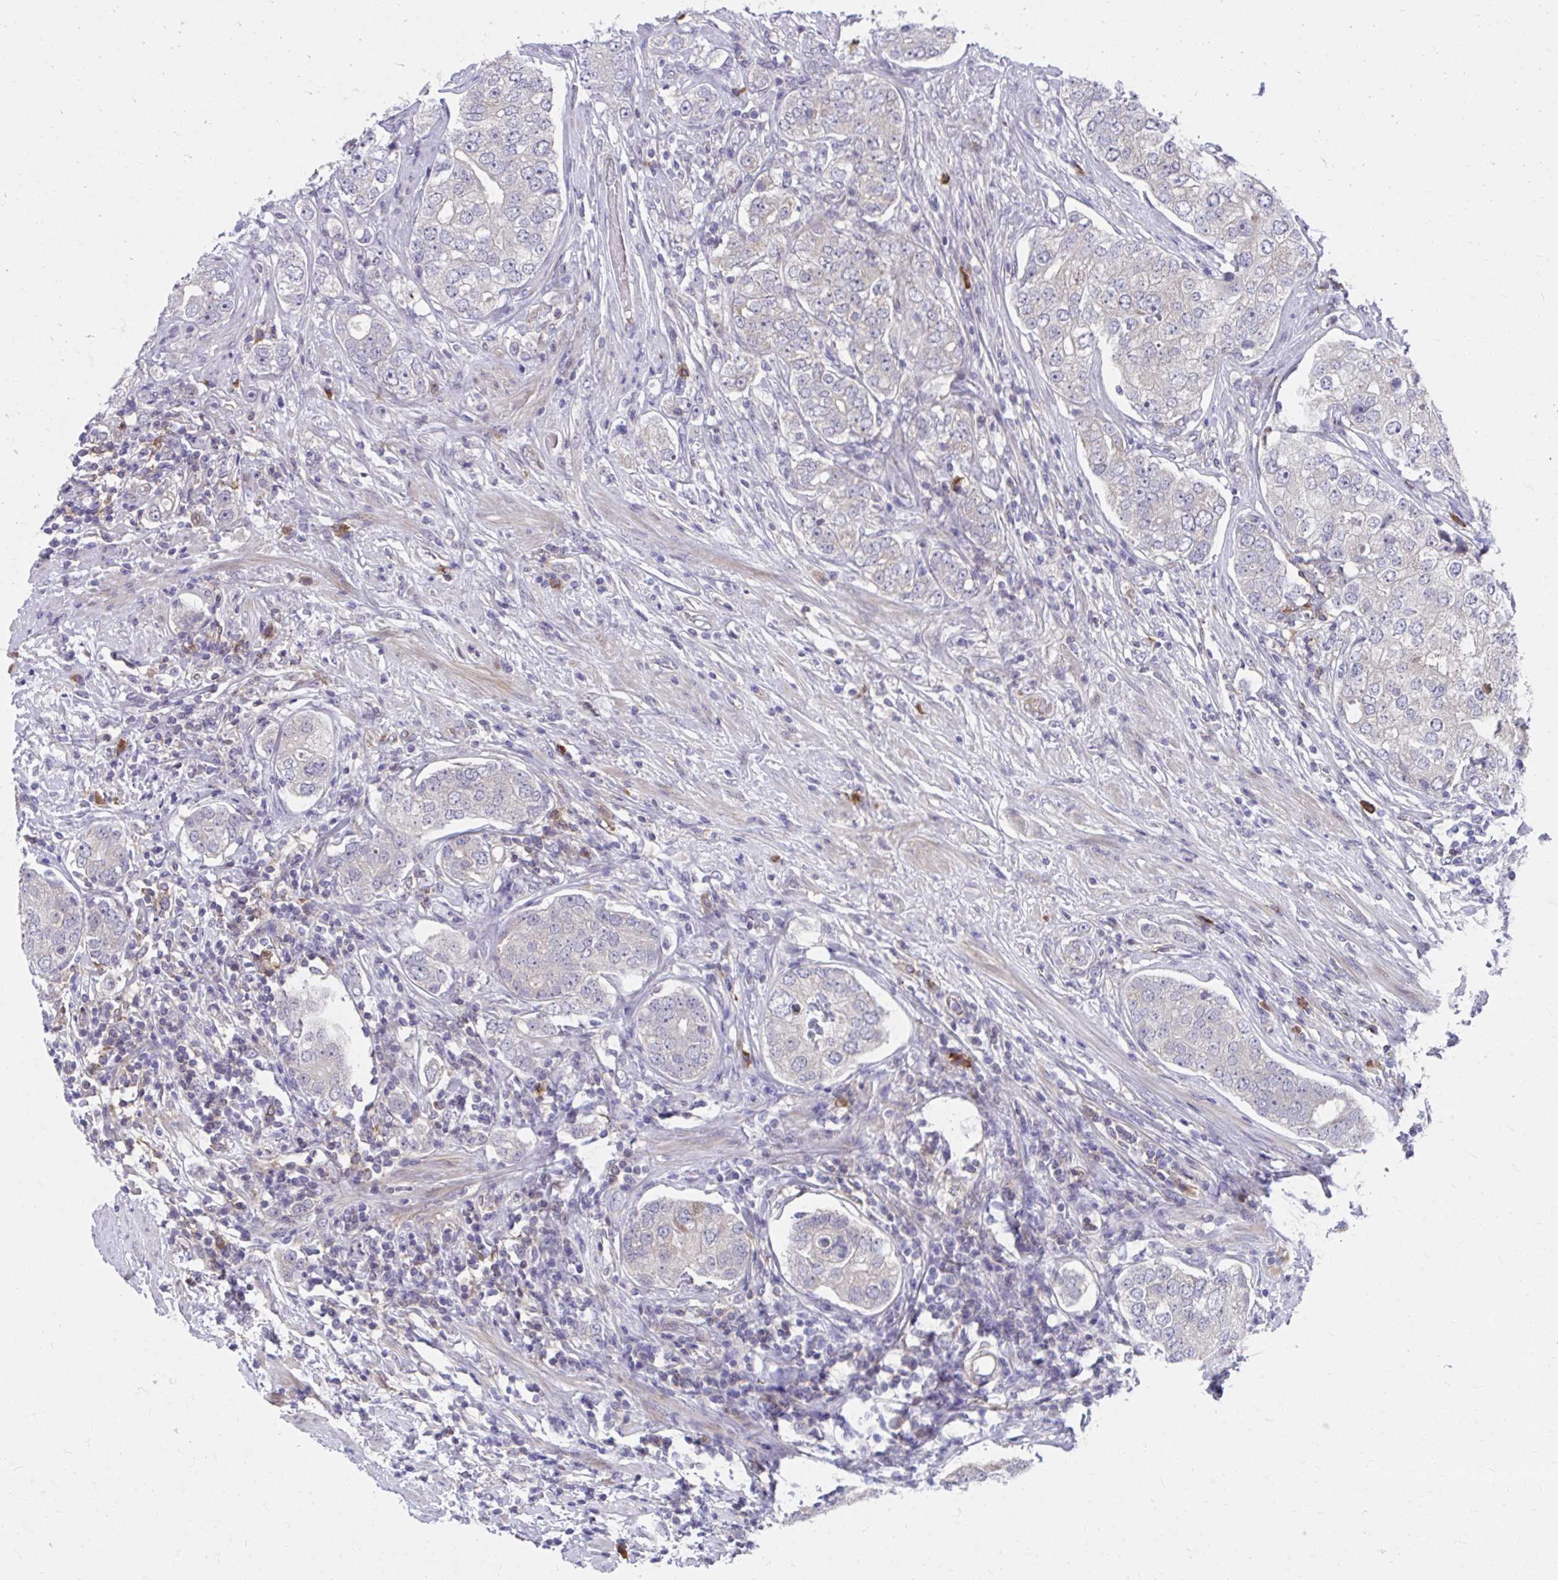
{"staining": {"intensity": "negative", "quantity": "none", "location": "none"}, "tissue": "prostate cancer", "cell_type": "Tumor cells", "image_type": "cancer", "snomed": [{"axis": "morphology", "description": "Adenocarcinoma, High grade"}, {"axis": "topography", "description": "Prostate"}], "caption": "This is a image of immunohistochemistry (IHC) staining of prostate high-grade adenocarcinoma, which shows no positivity in tumor cells.", "gene": "SLAMF7", "patient": {"sex": "male", "age": 60}}